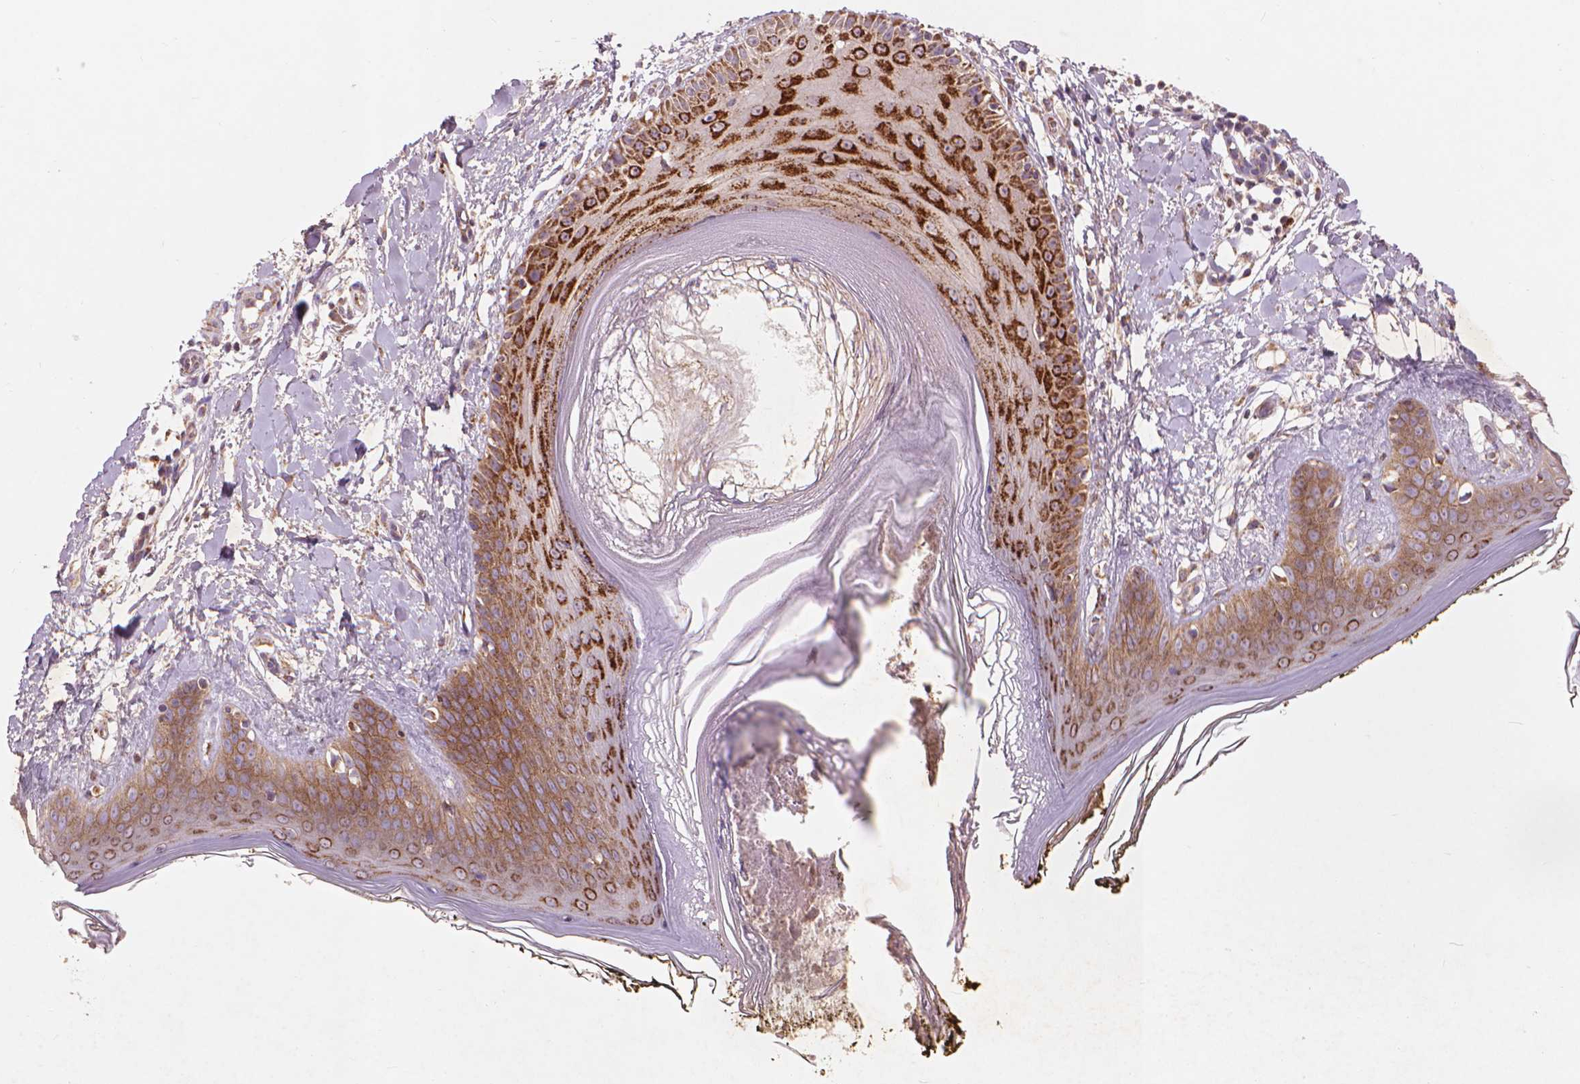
{"staining": {"intensity": "moderate", "quantity": ">75%", "location": "cytoplasmic/membranous"}, "tissue": "skin", "cell_type": "Fibroblasts", "image_type": "normal", "snomed": [{"axis": "morphology", "description": "Normal tissue, NOS"}, {"axis": "topography", "description": "Skin"}], "caption": "DAB immunohistochemical staining of unremarkable human skin exhibits moderate cytoplasmic/membranous protein positivity in about >75% of fibroblasts.", "gene": "NLRX1", "patient": {"sex": "female", "age": 34}}